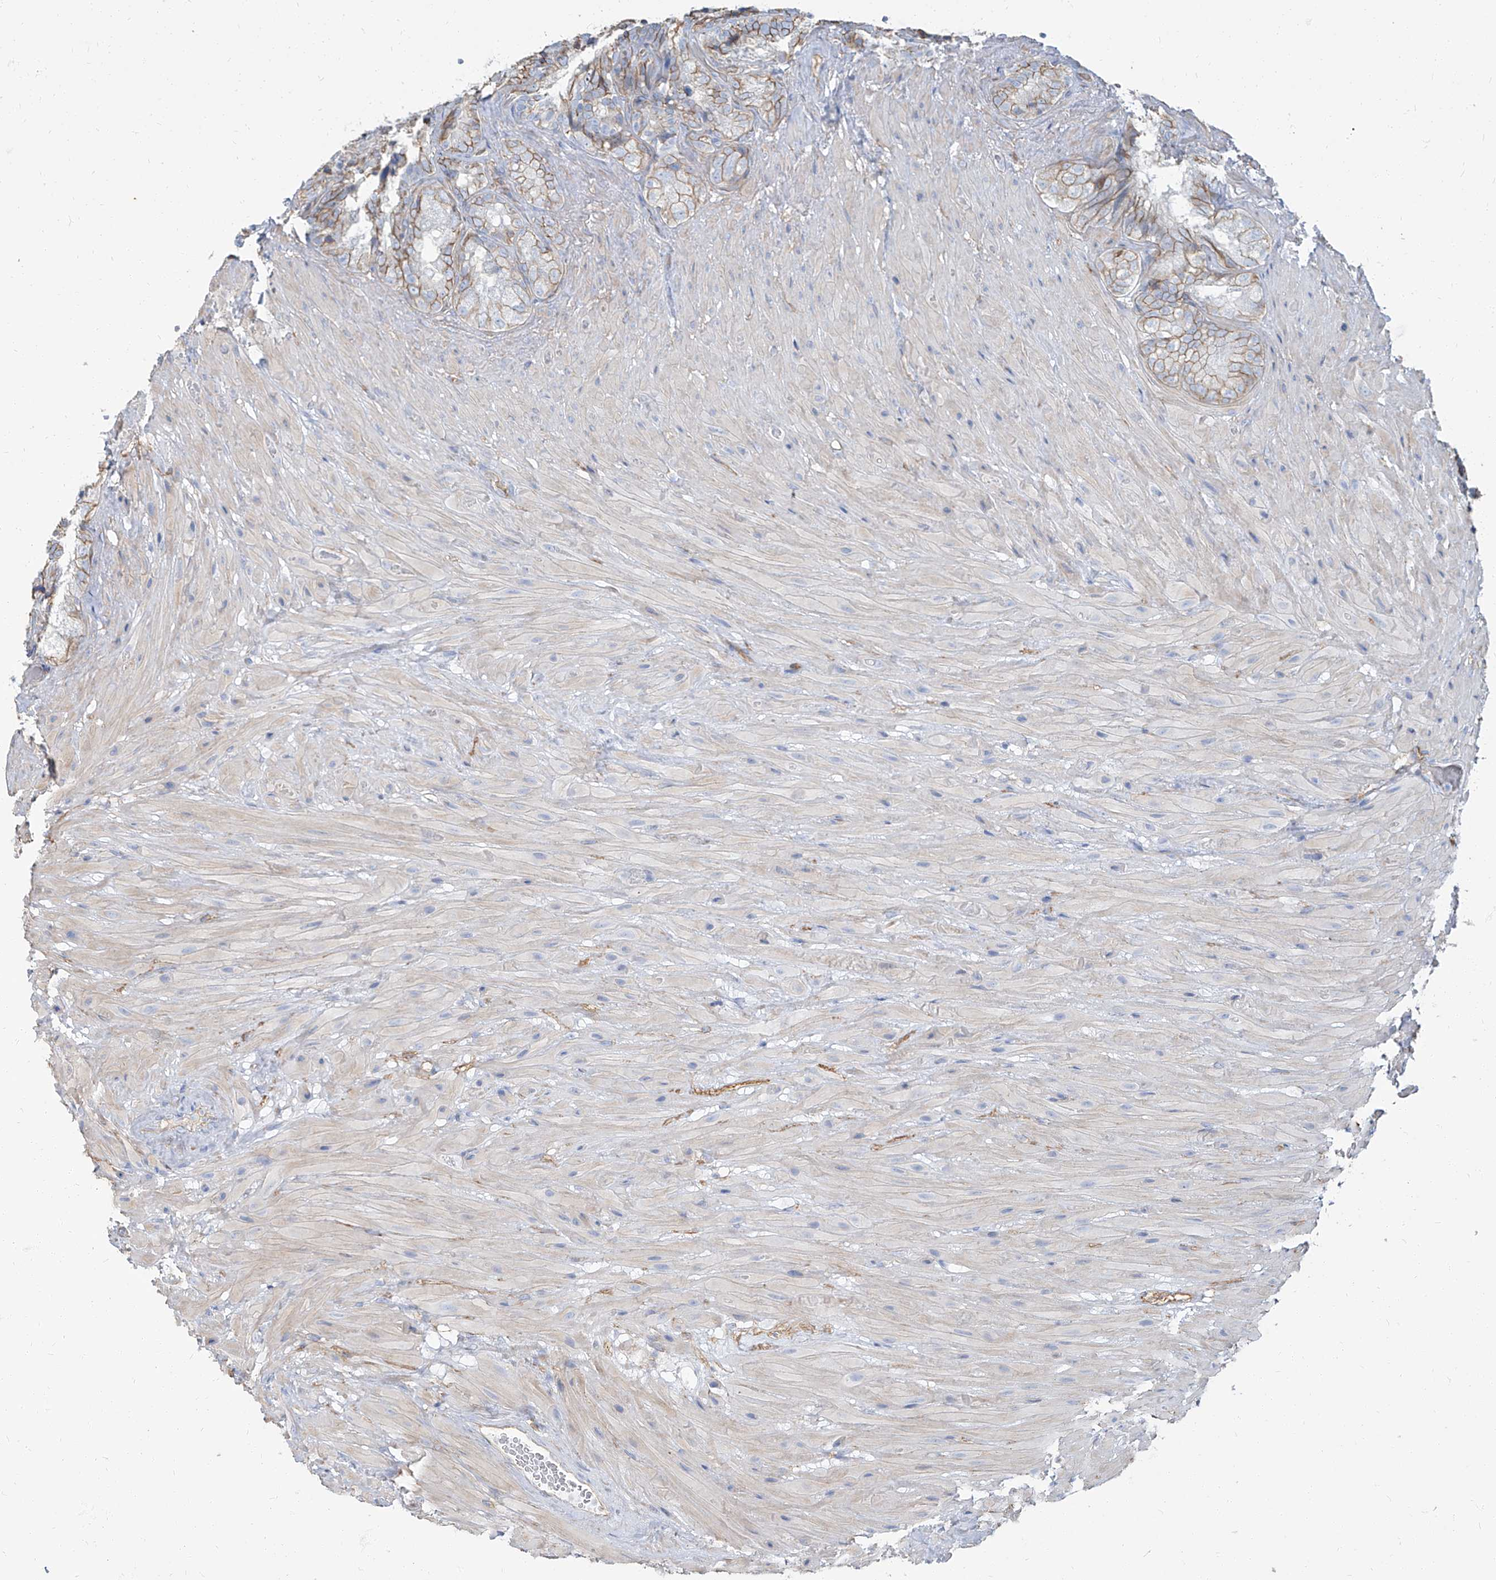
{"staining": {"intensity": "moderate", "quantity": ">75%", "location": "cytoplasmic/membranous"}, "tissue": "seminal vesicle", "cell_type": "Glandular cells", "image_type": "normal", "snomed": [{"axis": "morphology", "description": "Normal tissue, NOS"}, {"axis": "topography", "description": "Seminal veicle"}, {"axis": "topography", "description": "Peripheral nerve tissue"}], "caption": "The photomicrograph shows staining of unremarkable seminal vesicle, revealing moderate cytoplasmic/membranous protein staining (brown color) within glandular cells.", "gene": "TXLNB", "patient": {"sex": "male", "age": 63}}